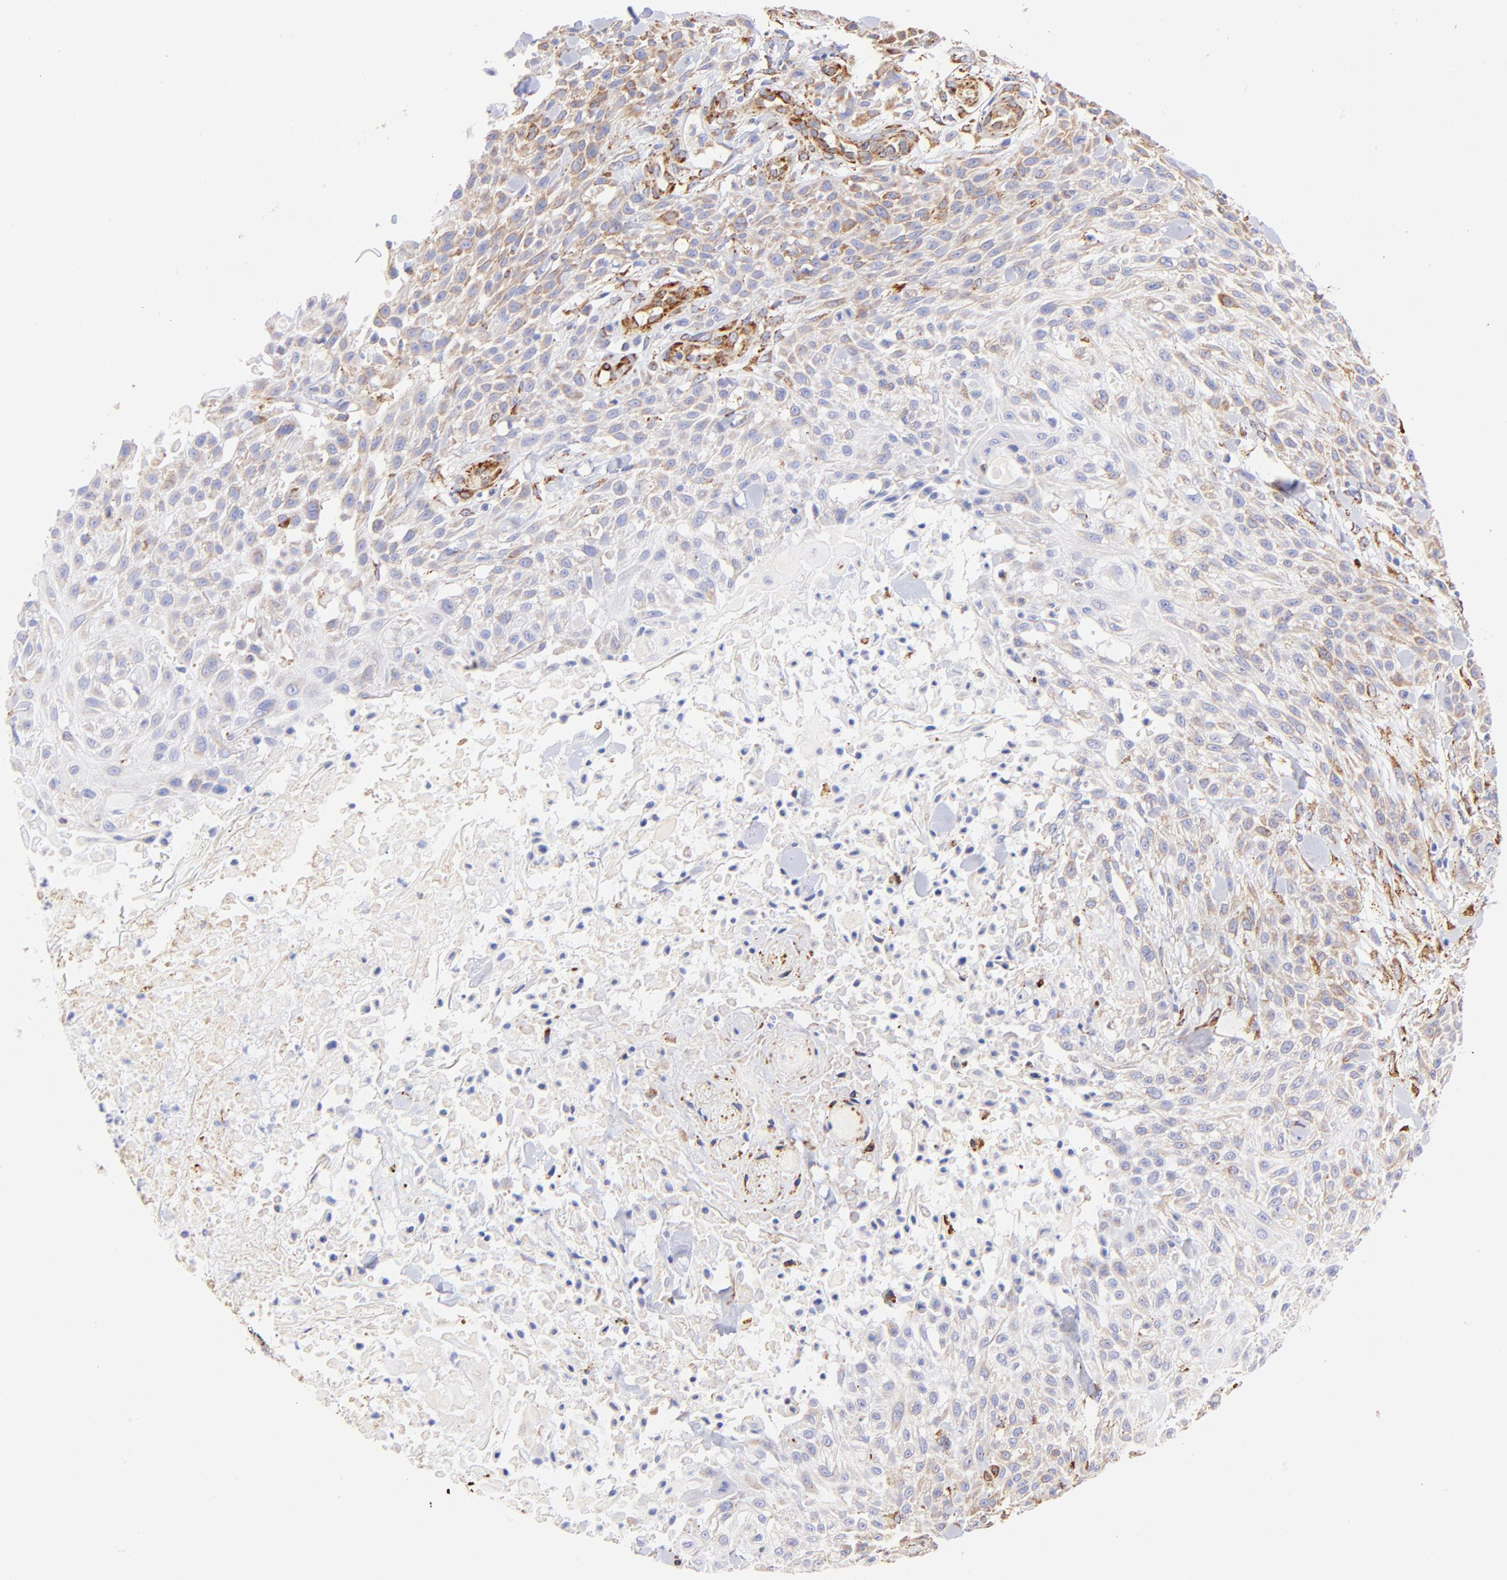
{"staining": {"intensity": "weak", "quantity": "25%-75%", "location": "cytoplasmic/membranous"}, "tissue": "skin cancer", "cell_type": "Tumor cells", "image_type": "cancer", "snomed": [{"axis": "morphology", "description": "Squamous cell carcinoma, NOS"}, {"axis": "topography", "description": "Skin"}], "caption": "Skin squamous cell carcinoma stained for a protein displays weak cytoplasmic/membranous positivity in tumor cells.", "gene": "SPARC", "patient": {"sex": "female", "age": 42}}